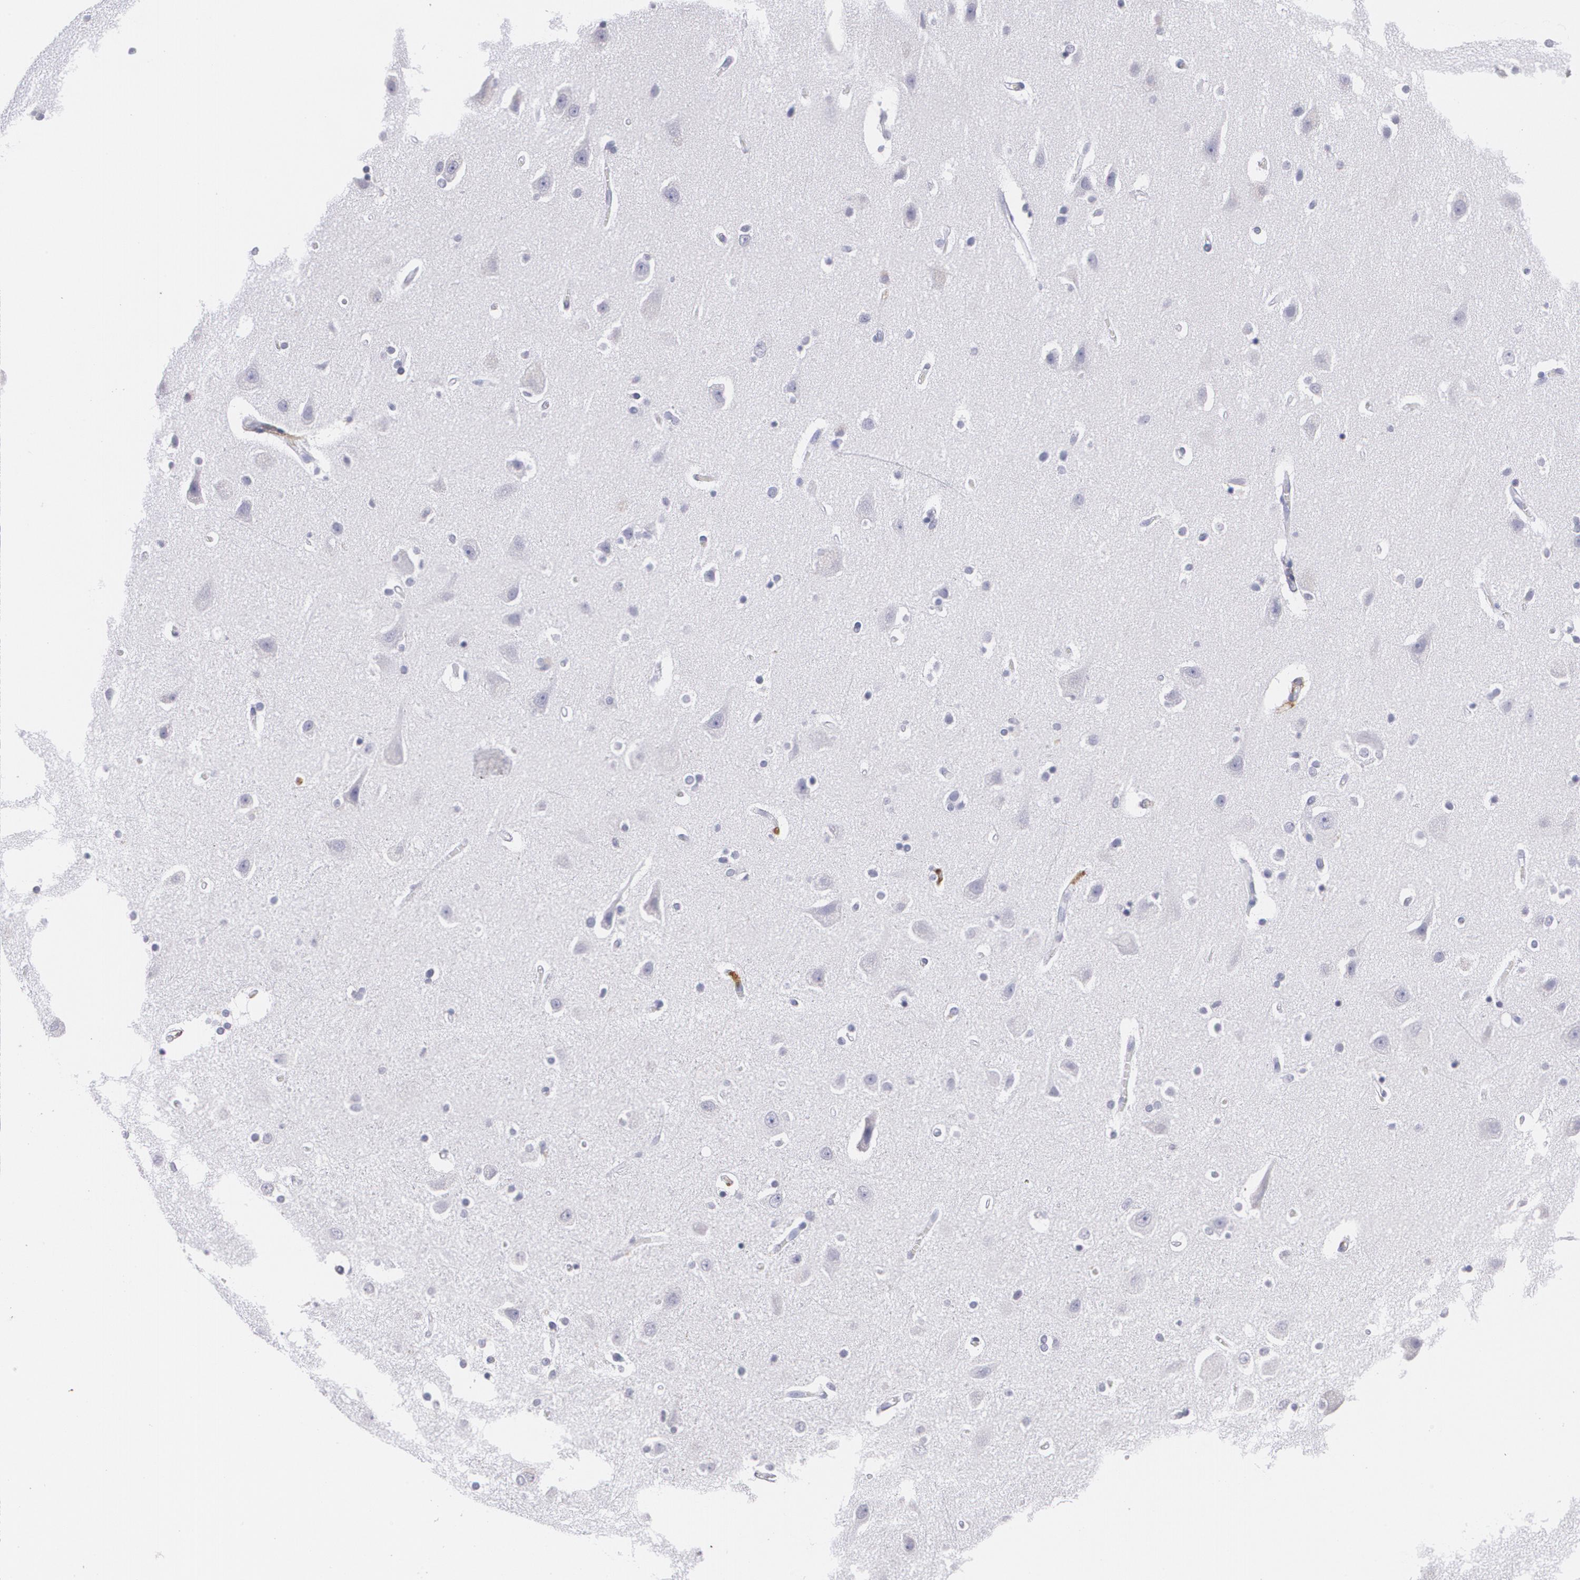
{"staining": {"intensity": "negative", "quantity": "none", "location": "none"}, "tissue": "caudate", "cell_type": "Glial cells", "image_type": "normal", "snomed": [{"axis": "morphology", "description": "Normal tissue, NOS"}, {"axis": "topography", "description": "Lateral ventricle wall"}], "caption": "DAB (3,3'-diaminobenzidine) immunohistochemical staining of unremarkable caudate demonstrates no significant expression in glial cells.", "gene": "PTPRC", "patient": {"sex": "female", "age": 54}}